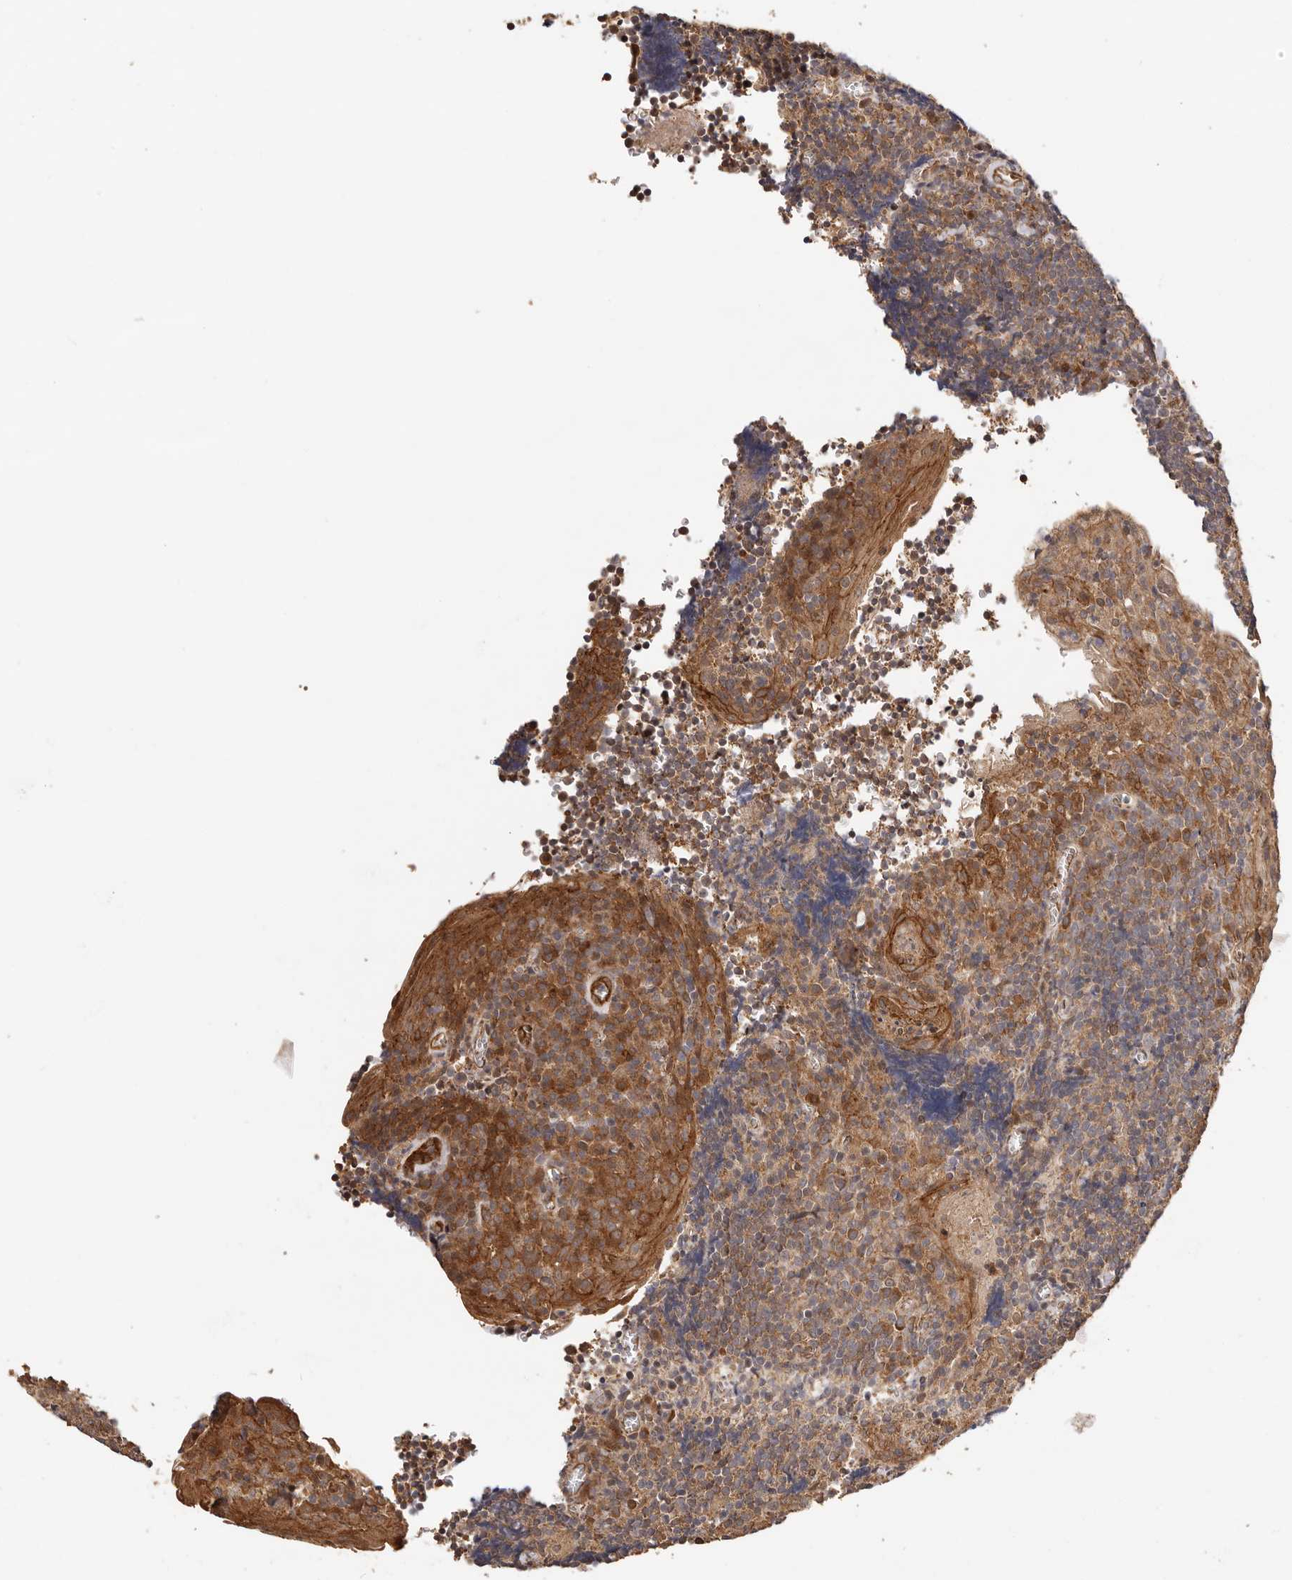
{"staining": {"intensity": "weak", "quantity": ">75%", "location": "cytoplasmic/membranous"}, "tissue": "tonsil", "cell_type": "Germinal center cells", "image_type": "normal", "snomed": [{"axis": "morphology", "description": "Normal tissue, NOS"}, {"axis": "topography", "description": "Tonsil"}], "caption": "Immunohistochemical staining of normal human tonsil reveals >75% levels of weak cytoplasmic/membranous protein positivity in approximately >75% of germinal center cells.", "gene": "AFDN", "patient": {"sex": "male", "age": 27}}